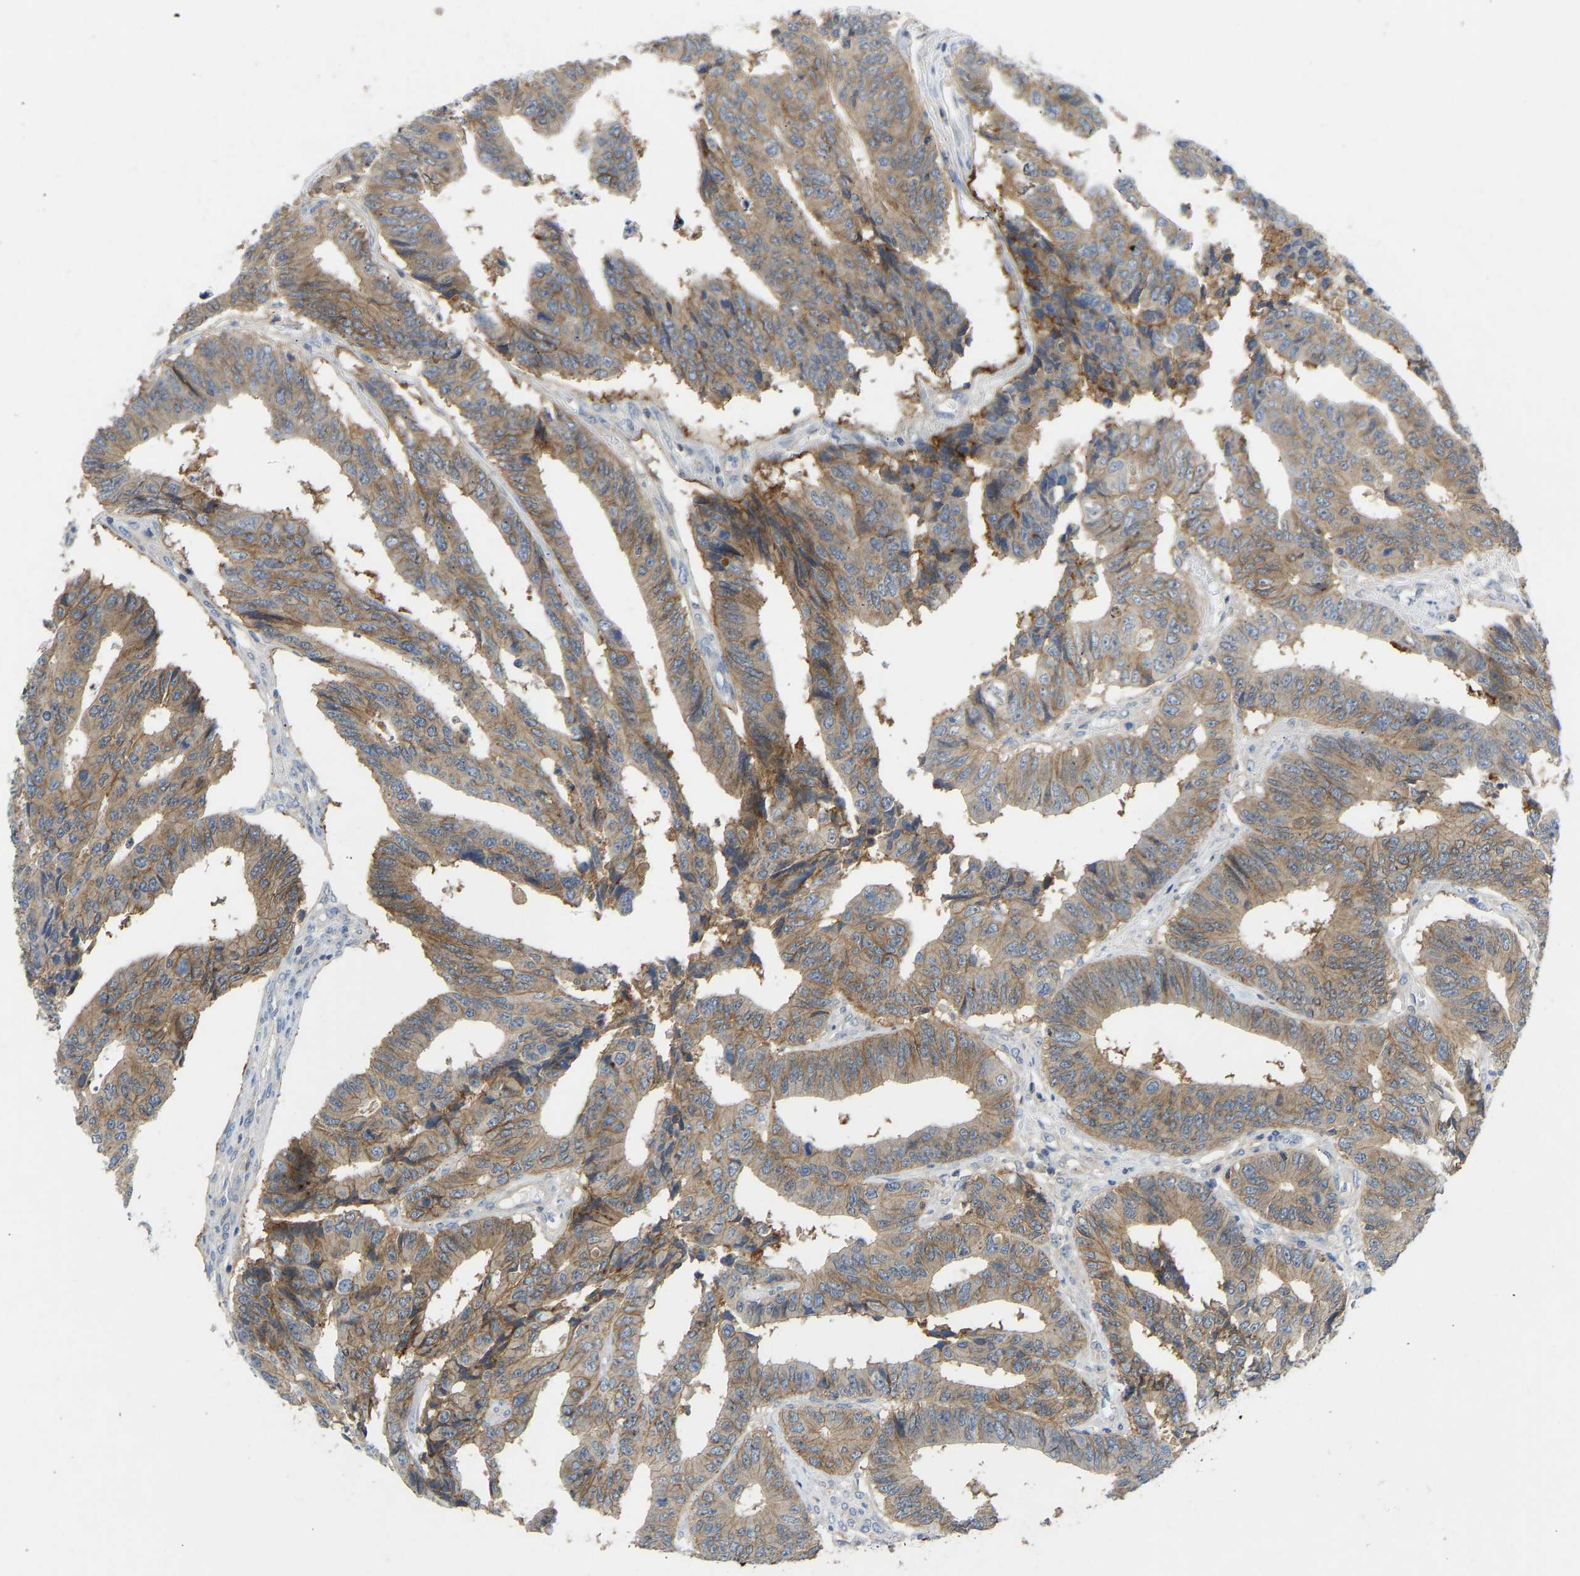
{"staining": {"intensity": "moderate", "quantity": ">75%", "location": "cytoplasmic/membranous"}, "tissue": "colorectal cancer", "cell_type": "Tumor cells", "image_type": "cancer", "snomed": [{"axis": "morphology", "description": "Adenocarcinoma, NOS"}, {"axis": "topography", "description": "Rectum"}], "caption": "Protein expression analysis of human colorectal adenocarcinoma reveals moderate cytoplasmic/membranous expression in about >75% of tumor cells.", "gene": "NDRG3", "patient": {"sex": "male", "age": 84}}